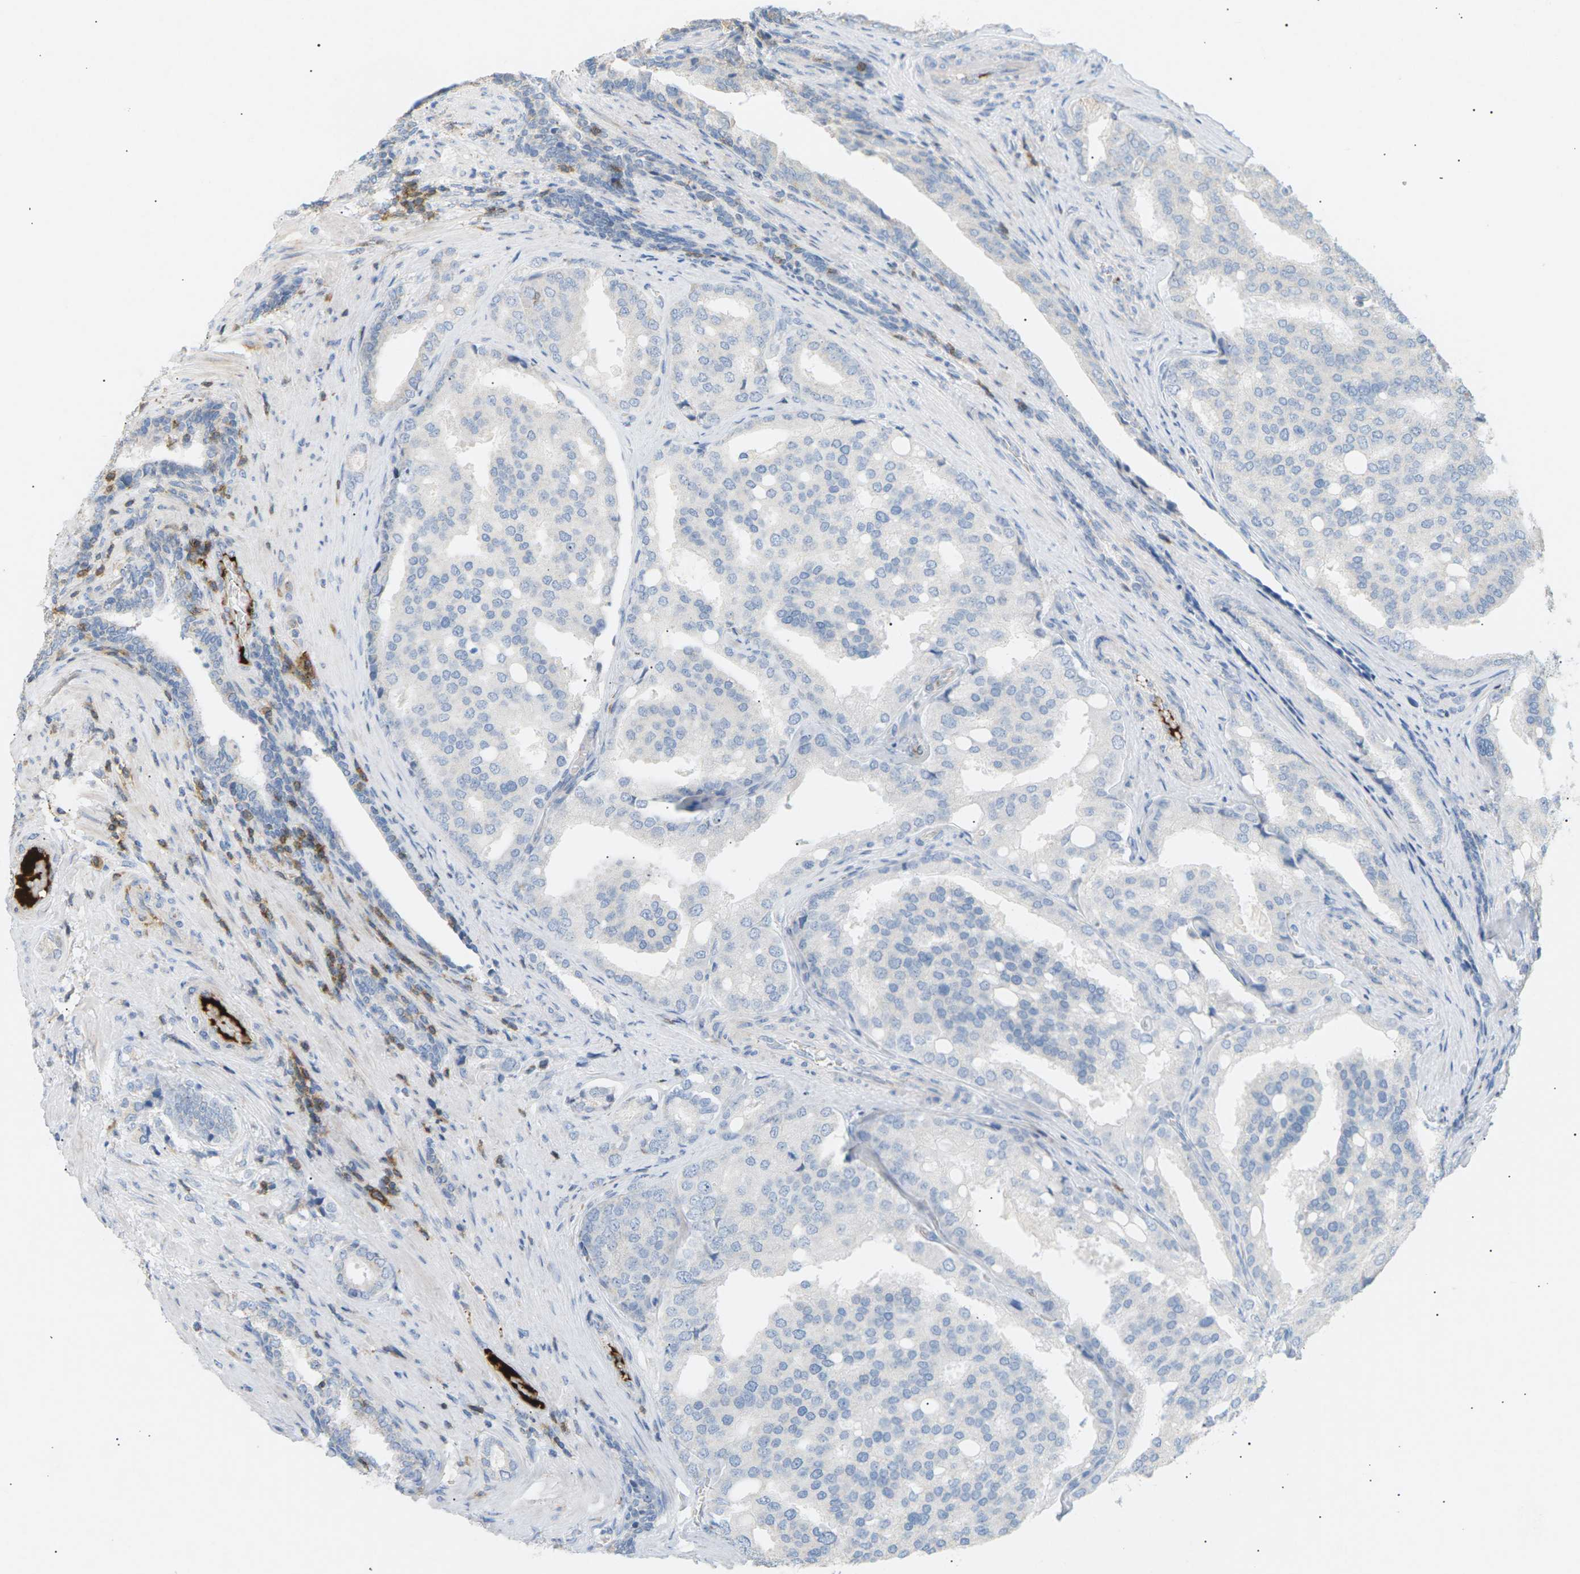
{"staining": {"intensity": "negative", "quantity": "none", "location": "none"}, "tissue": "prostate cancer", "cell_type": "Tumor cells", "image_type": "cancer", "snomed": [{"axis": "morphology", "description": "Adenocarcinoma, High grade"}, {"axis": "topography", "description": "Prostate"}], "caption": "Human prostate high-grade adenocarcinoma stained for a protein using immunohistochemistry (IHC) reveals no positivity in tumor cells.", "gene": "LIME1", "patient": {"sex": "male", "age": 50}}